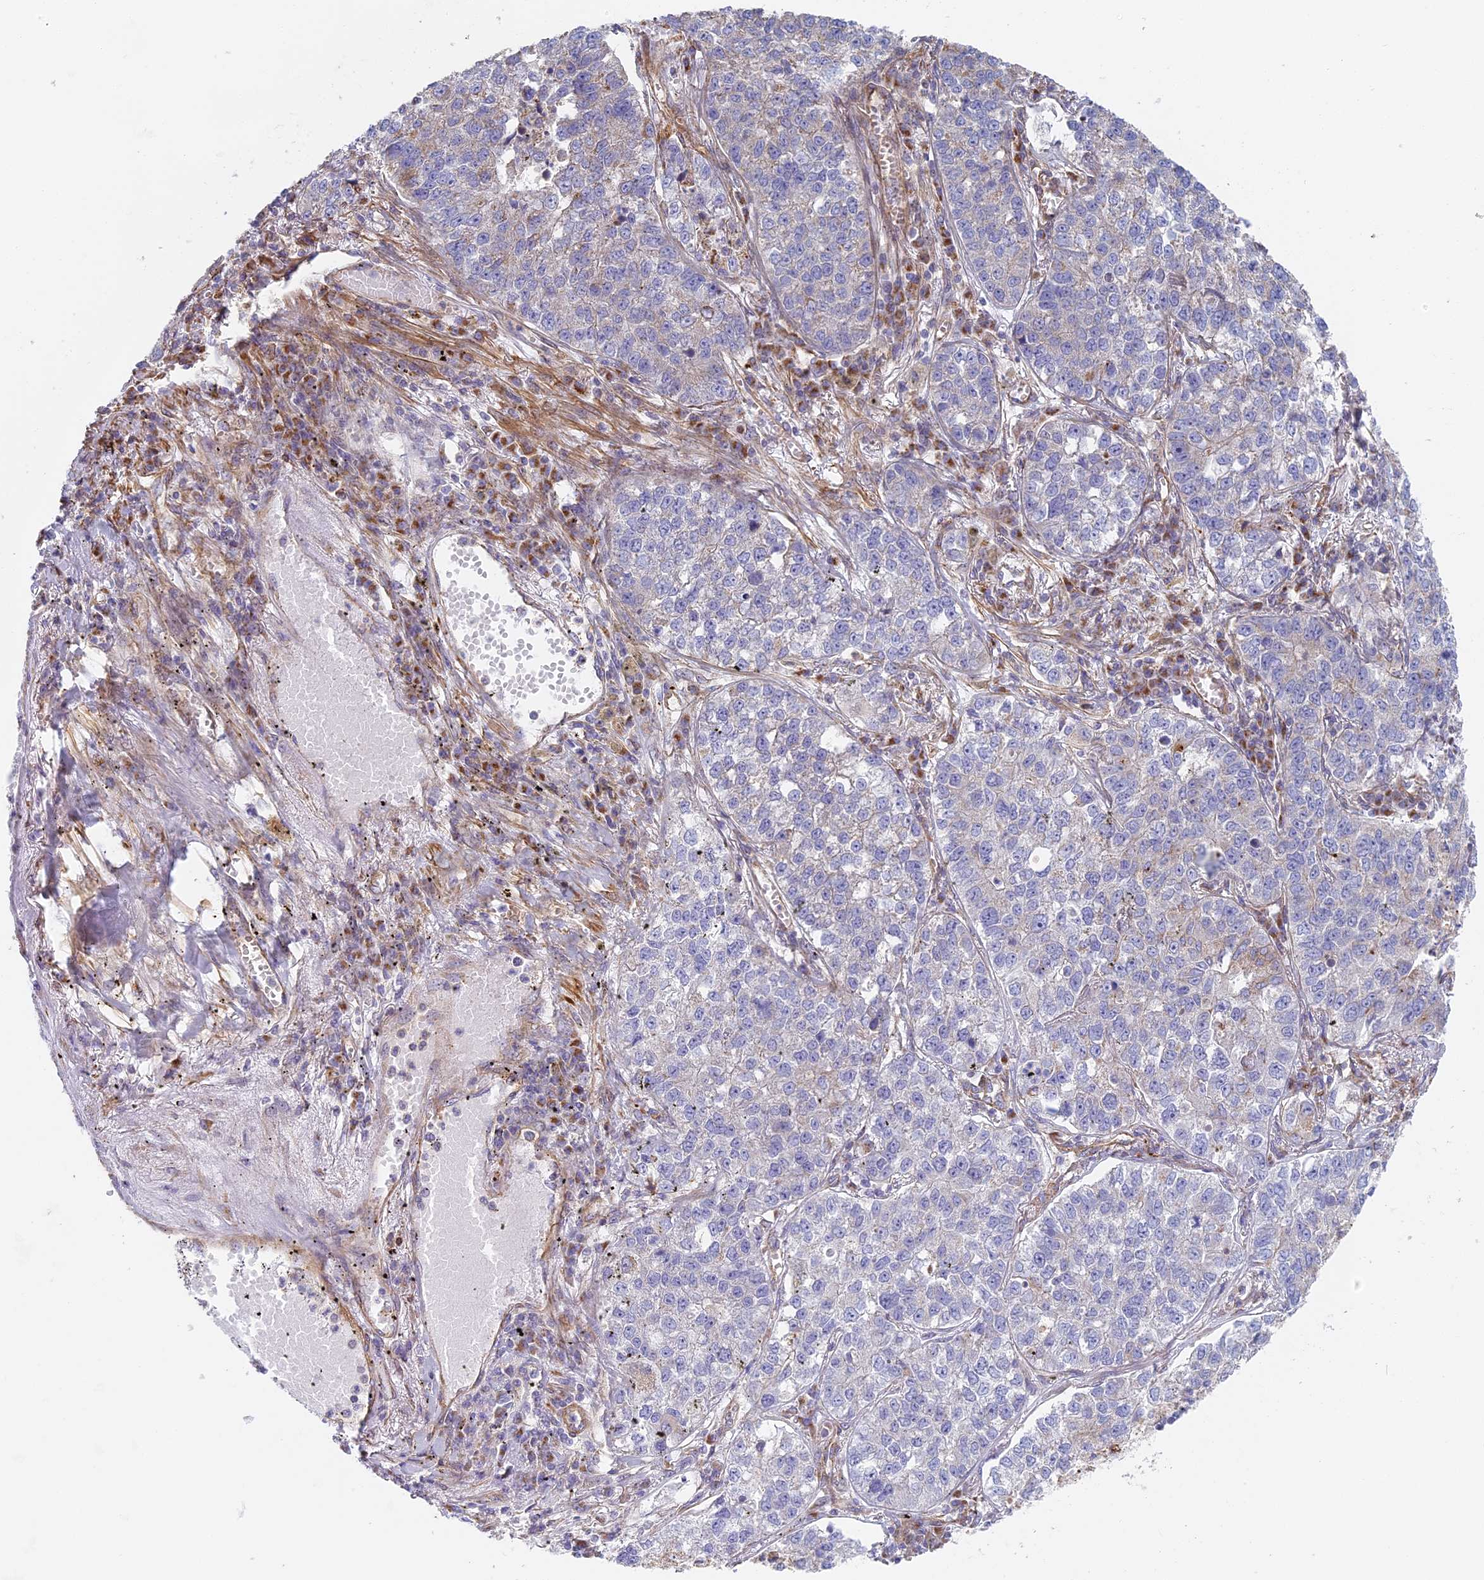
{"staining": {"intensity": "negative", "quantity": "none", "location": "none"}, "tissue": "lung cancer", "cell_type": "Tumor cells", "image_type": "cancer", "snomed": [{"axis": "morphology", "description": "Adenocarcinoma, NOS"}, {"axis": "topography", "description": "Lung"}], "caption": "There is no significant staining in tumor cells of lung cancer.", "gene": "DDA1", "patient": {"sex": "male", "age": 49}}